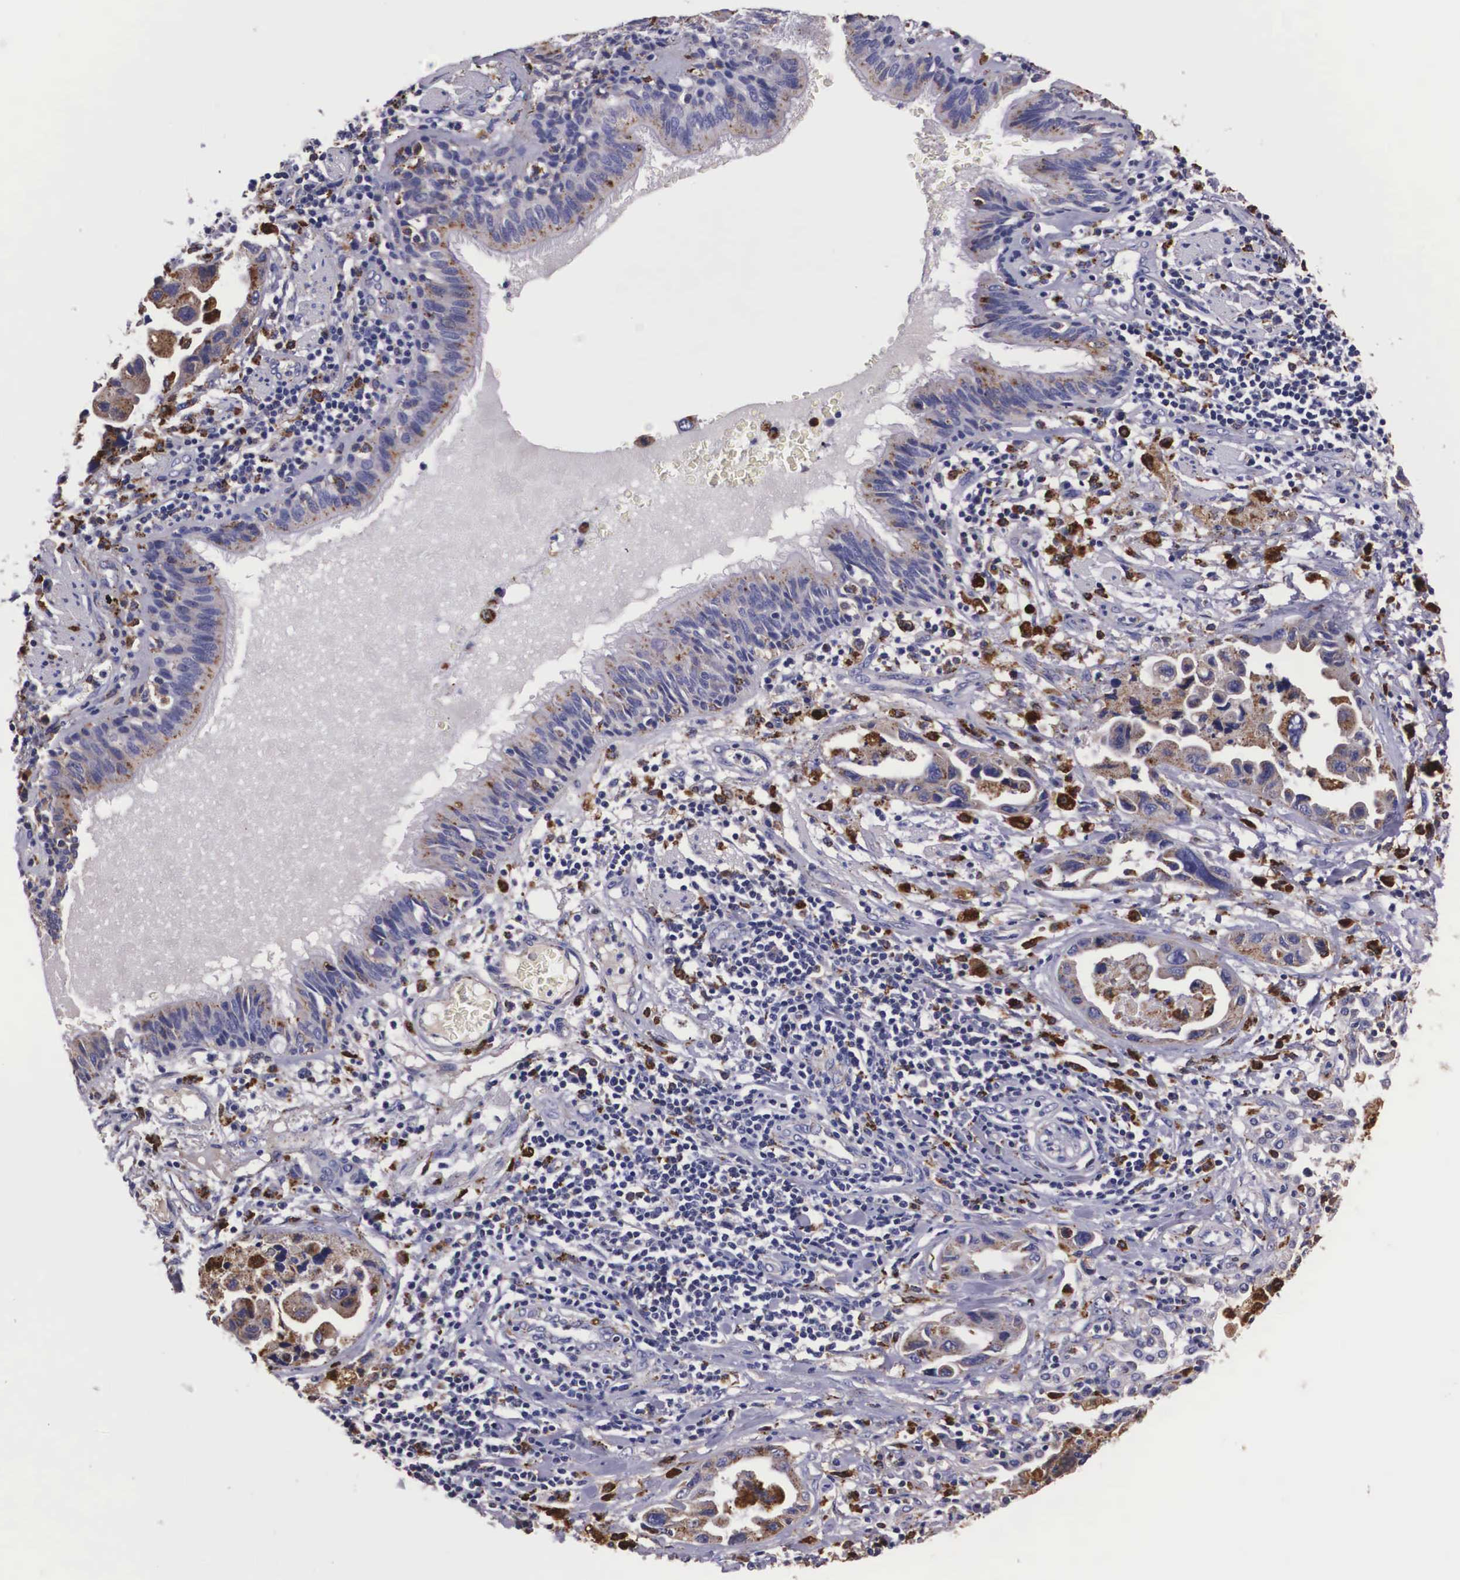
{"staining": {"intensity": "moderate", "quantity": "25%-75%", "location": "cytoplasmic/membranous"}, "tissue": "lung cancer", "cell_type": "Tumor cells", "image_type": "cancer", "snomed": [{"axis": "morphology", "description": "Adenocarcinoma, NOS"}, {"axis": "topography", "description": "Lung"}], "caption": "Human lung cancer (adenocarcinoma) stained with a protein marker demonstrates moderate staining in tumor cells.", "gene": "NAGA", "patient": {"sex": "male", "age": 64}}